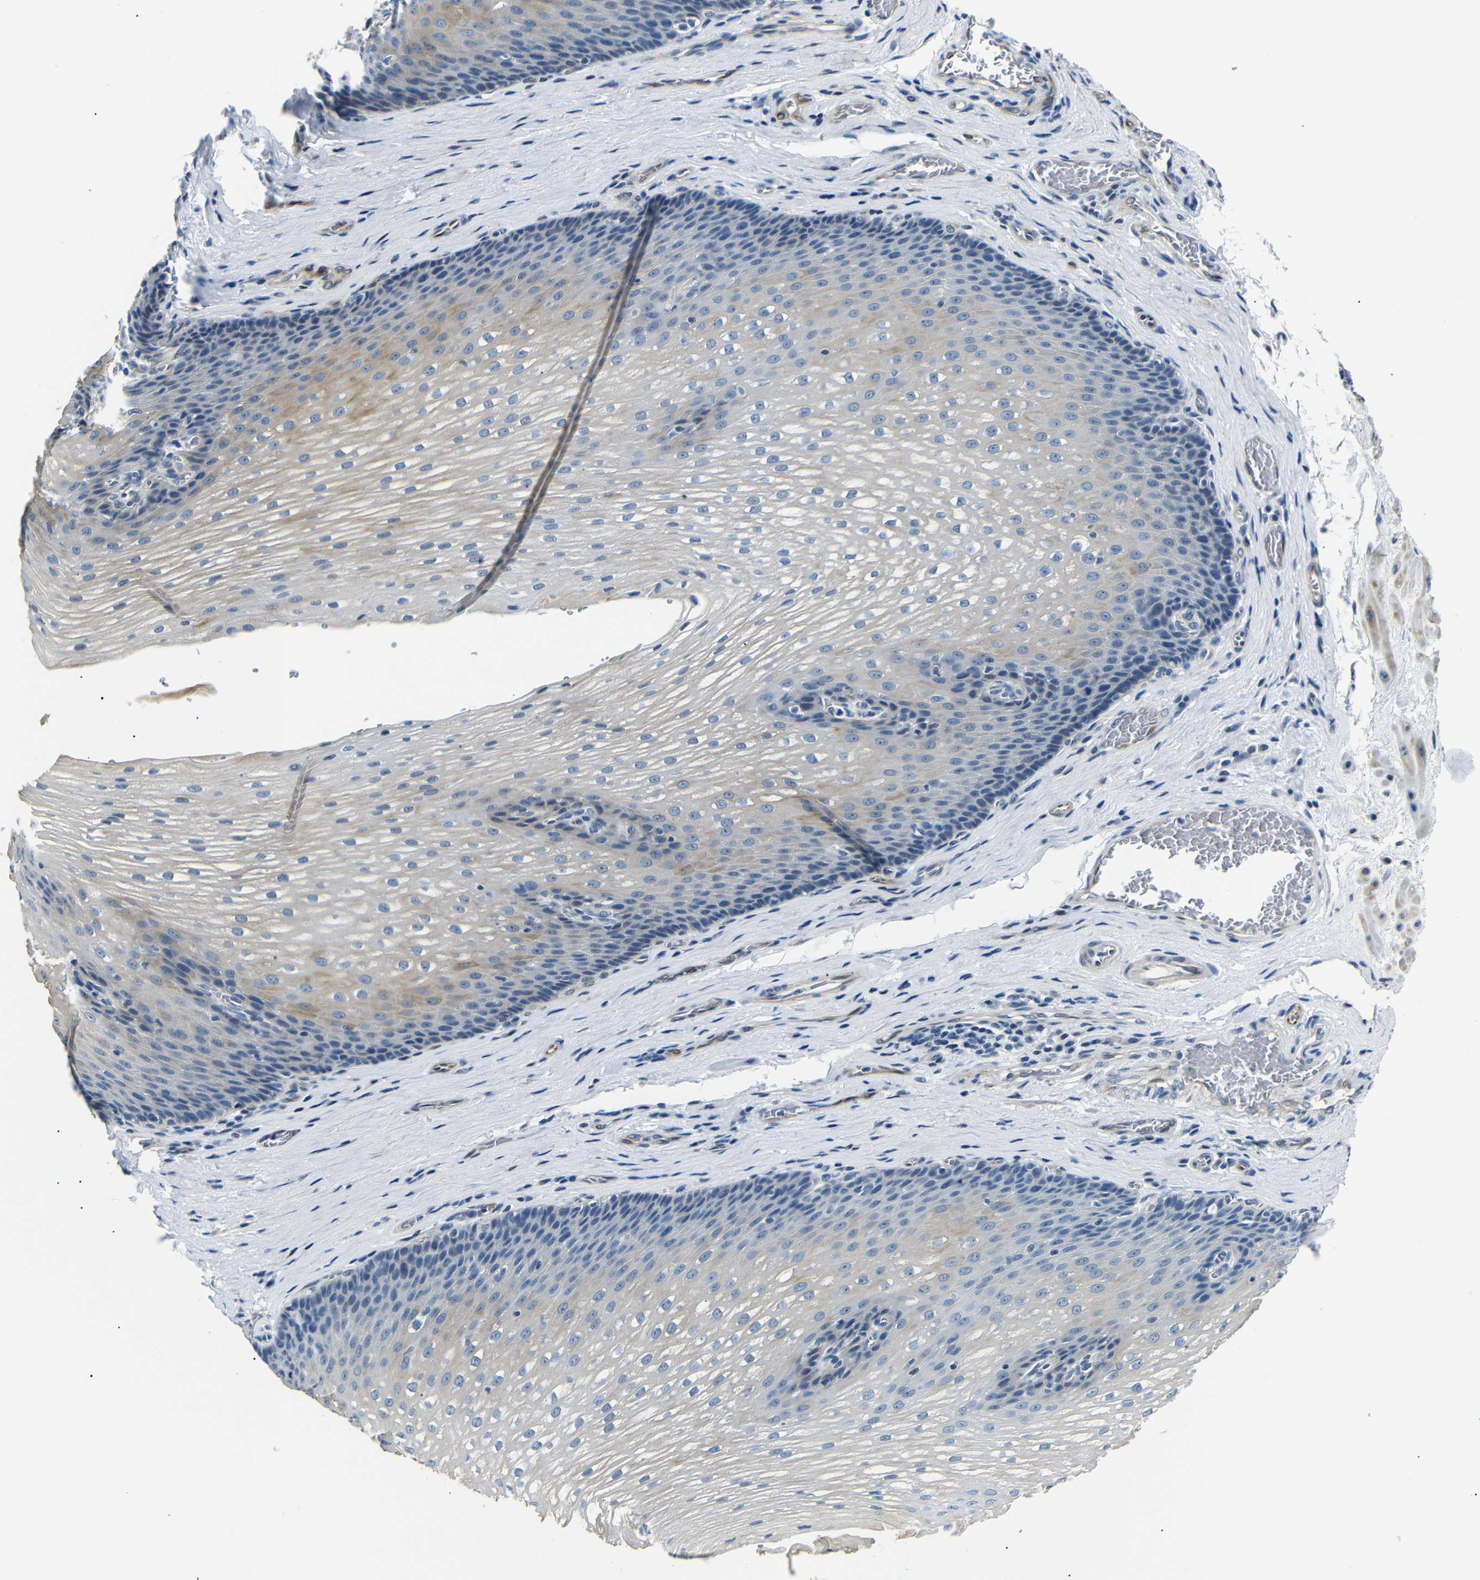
{"staining": {"intensity": "weak", "quantity": "<25%", "location": "cytoplasmic/membranous"}, "tissue": "esophagus", "cell_type": "Squamous epithelial cells", "image_type": "normal", "snomed": [{"axis": "morphology", "description": "Normal tissue, NOS"}, {"axis": "topography", "description": "Esophagus"}], "caption": "Esophagus stained for a protein using IHC exhibits no positivity squamous epithelial cells.", "gene": "TAFA1", "patient": {"sex": "male", "age": 48}}